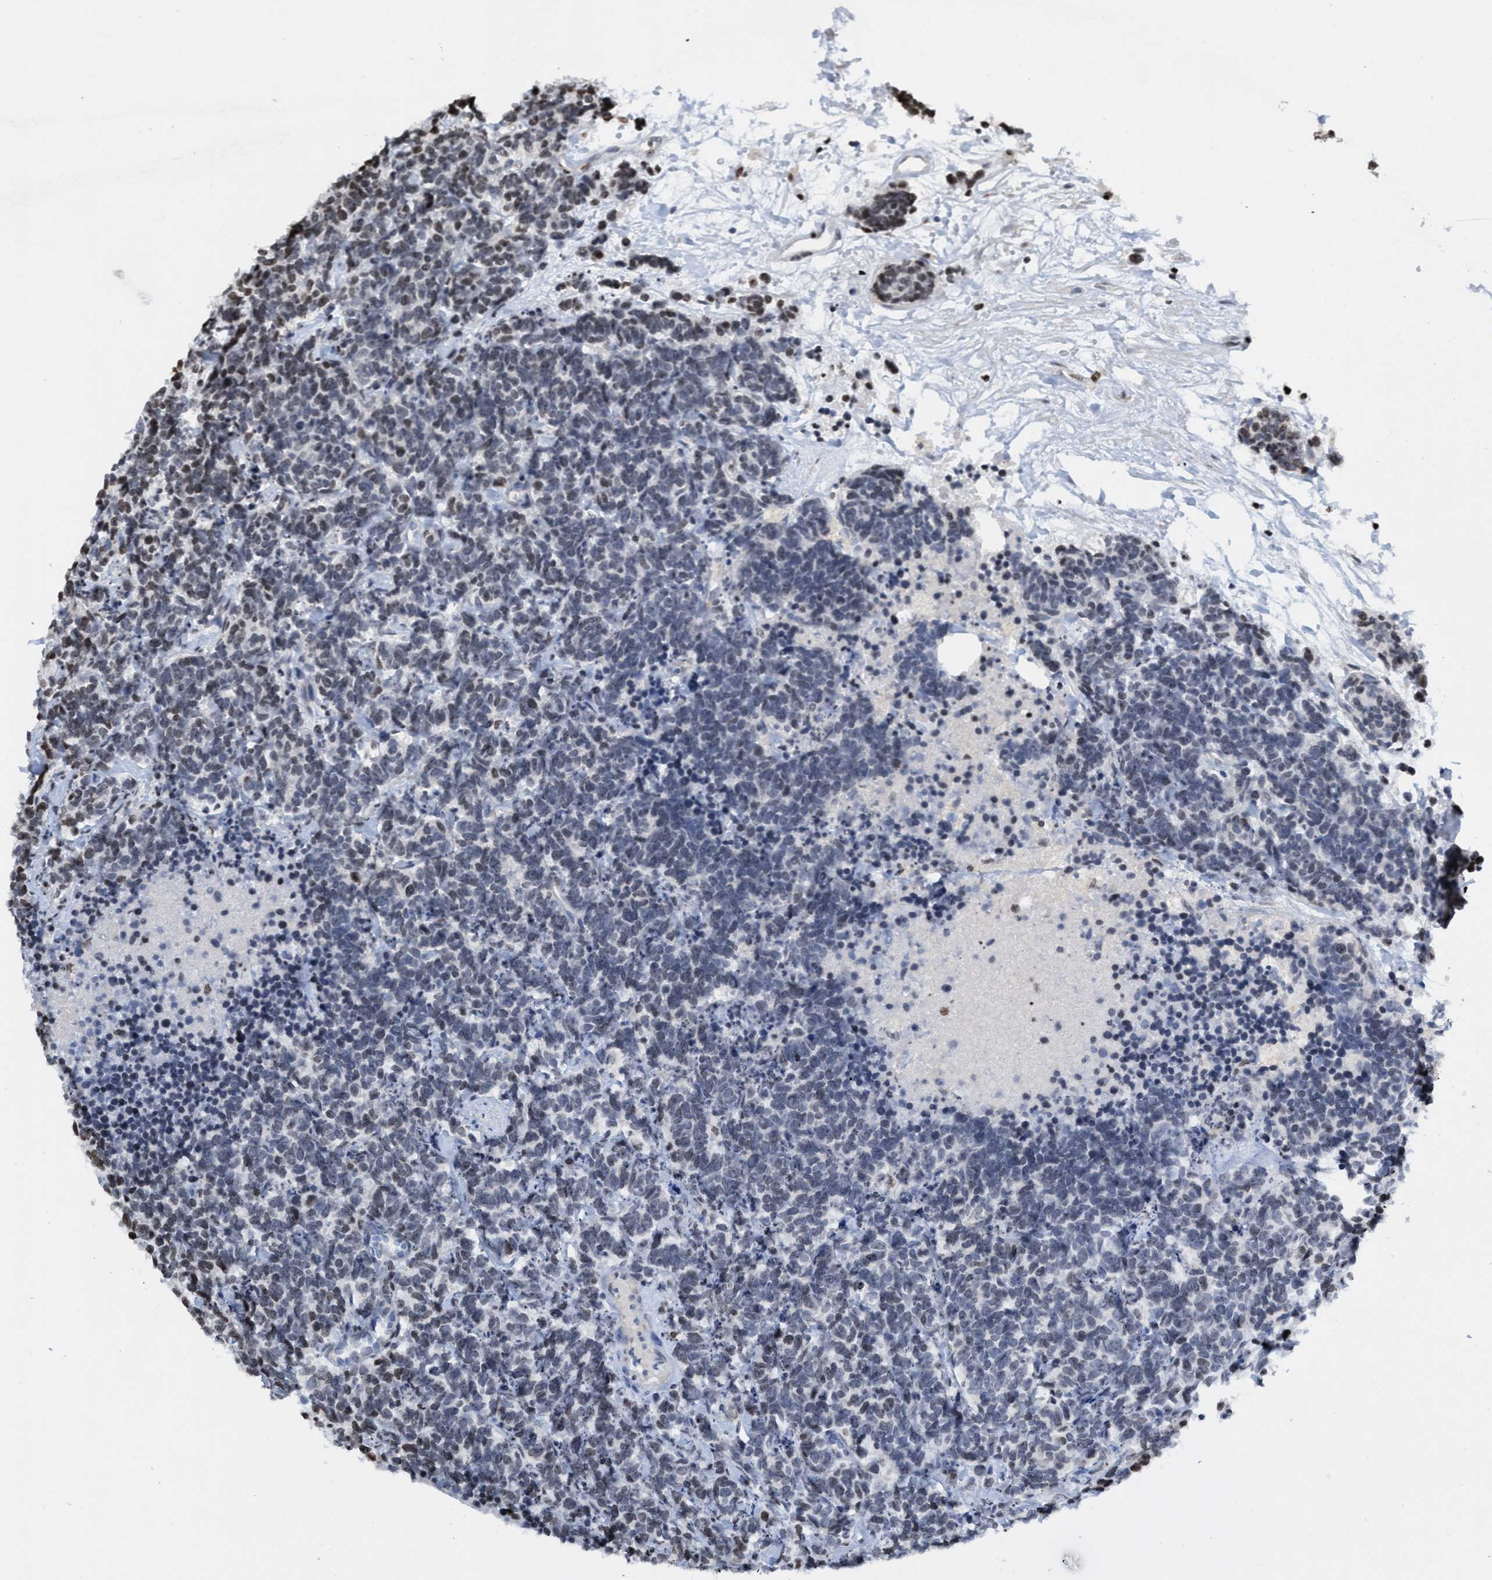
{"staining": {"intensity": "moderate", "quantity": "<25%", "location": "nuclear"}, "tissue": "carcinoid", "cell_type": "Tumor cells", "image_type": "cancer", "snomed": [{"axis": "morphology", "description": "Carcinoma, NOS"}, {"axis": "morphology", "description": "Carcinoid, malignant, NOS"}, {"axis": "topography", "description": "Urinary bladder"}], "caption": "Immunohistochemical staining of human carcinoid reveals low levels of moderate nuclear protein staining in approximately <25% of tumor cells.", "gene": "CBX2", "patient": {"sex": "male", "age": 57}}